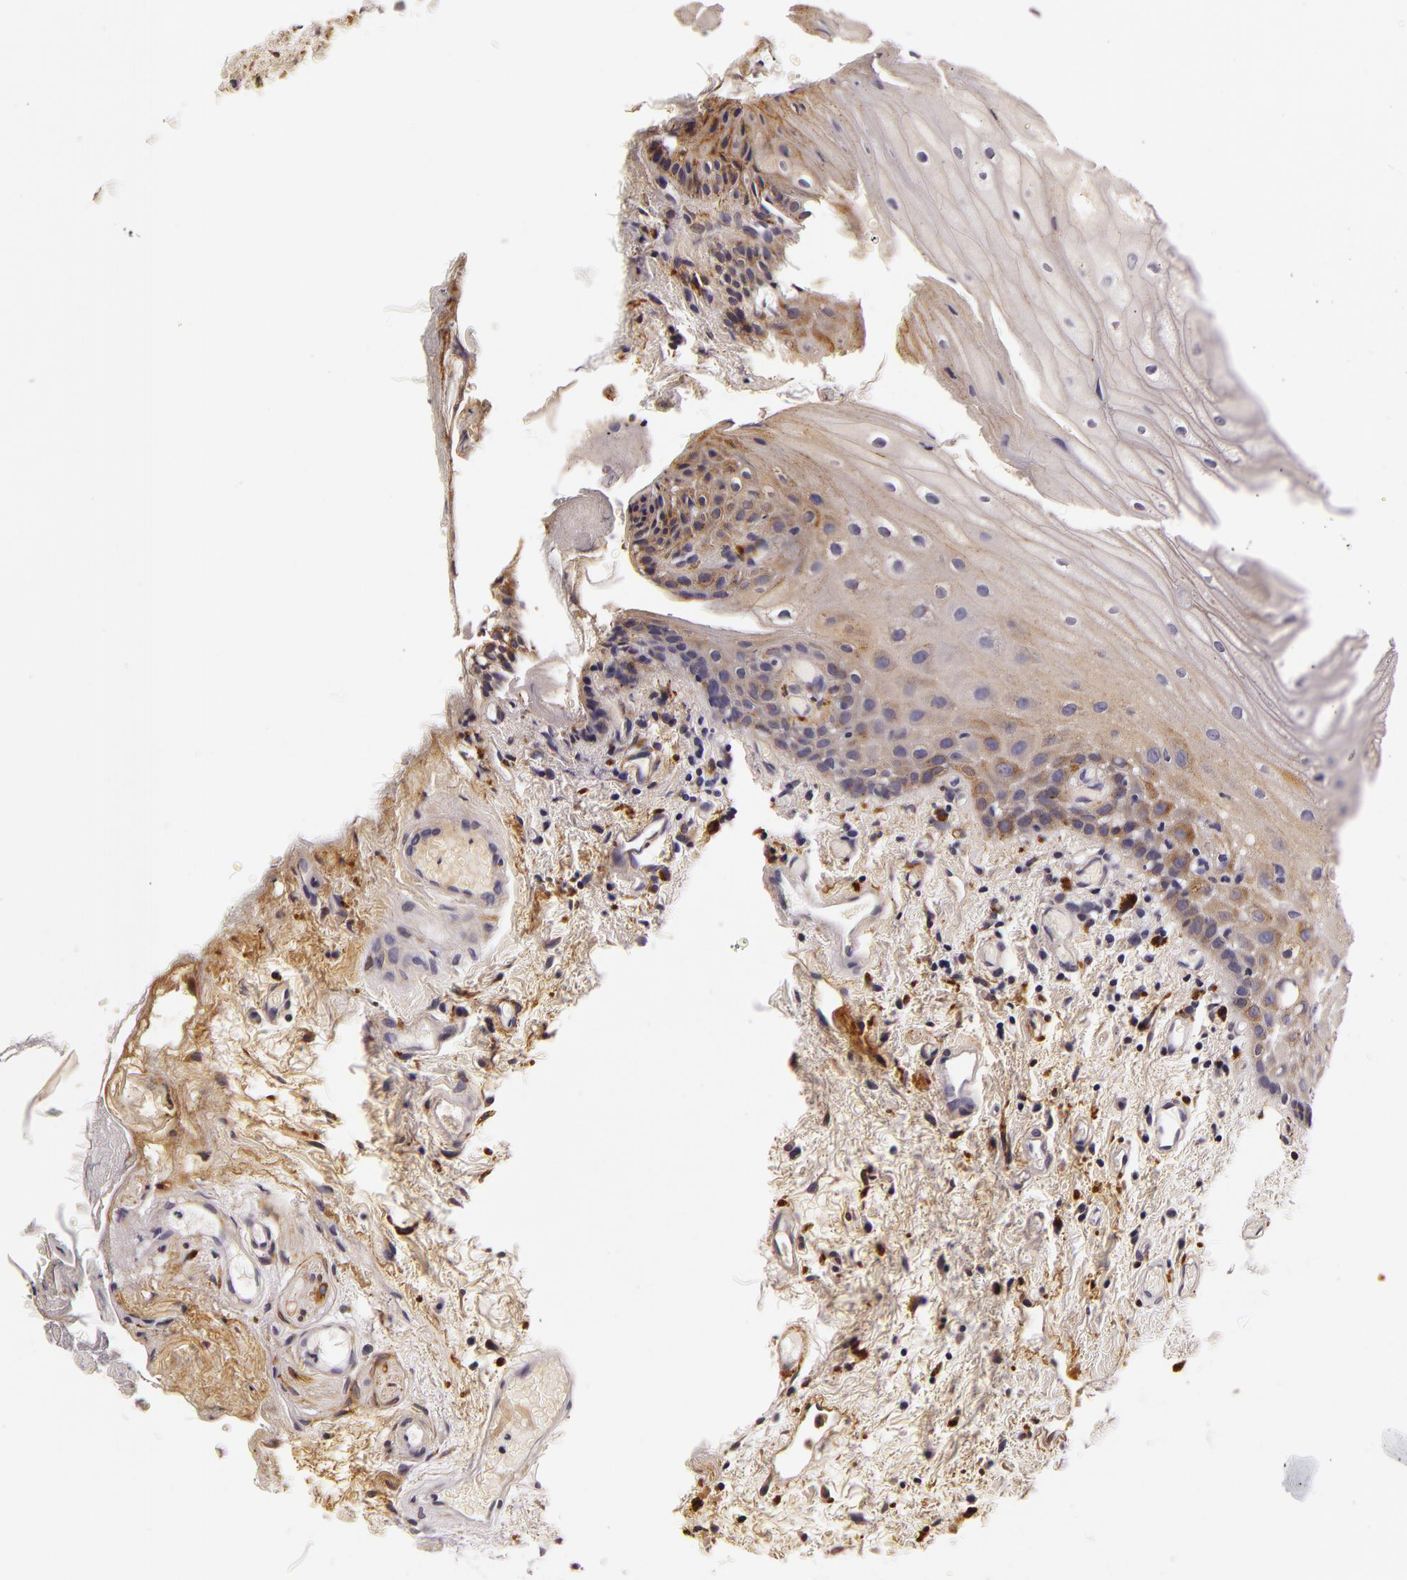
{"staining": {"intensity": "negative", "quantity": "none", "location": "none"}, "tissue": "oral mucosa", "cell_type": "Squamous epithelial cells", "image_type": "normal", "snomed": [{"axis": "morphology", "description": "Normal tissue, NOS"}, {"axis": "topography", "description": "Oral tissue"}], "caption": "Micrograph shows no protein expression in squamous epithelial cells of unremarkable oral mucosa. (DAB immunohistochemistry, high magnification).", "gene": "LGALS3BP", "patient": {"sex": "male", "age": 52}}